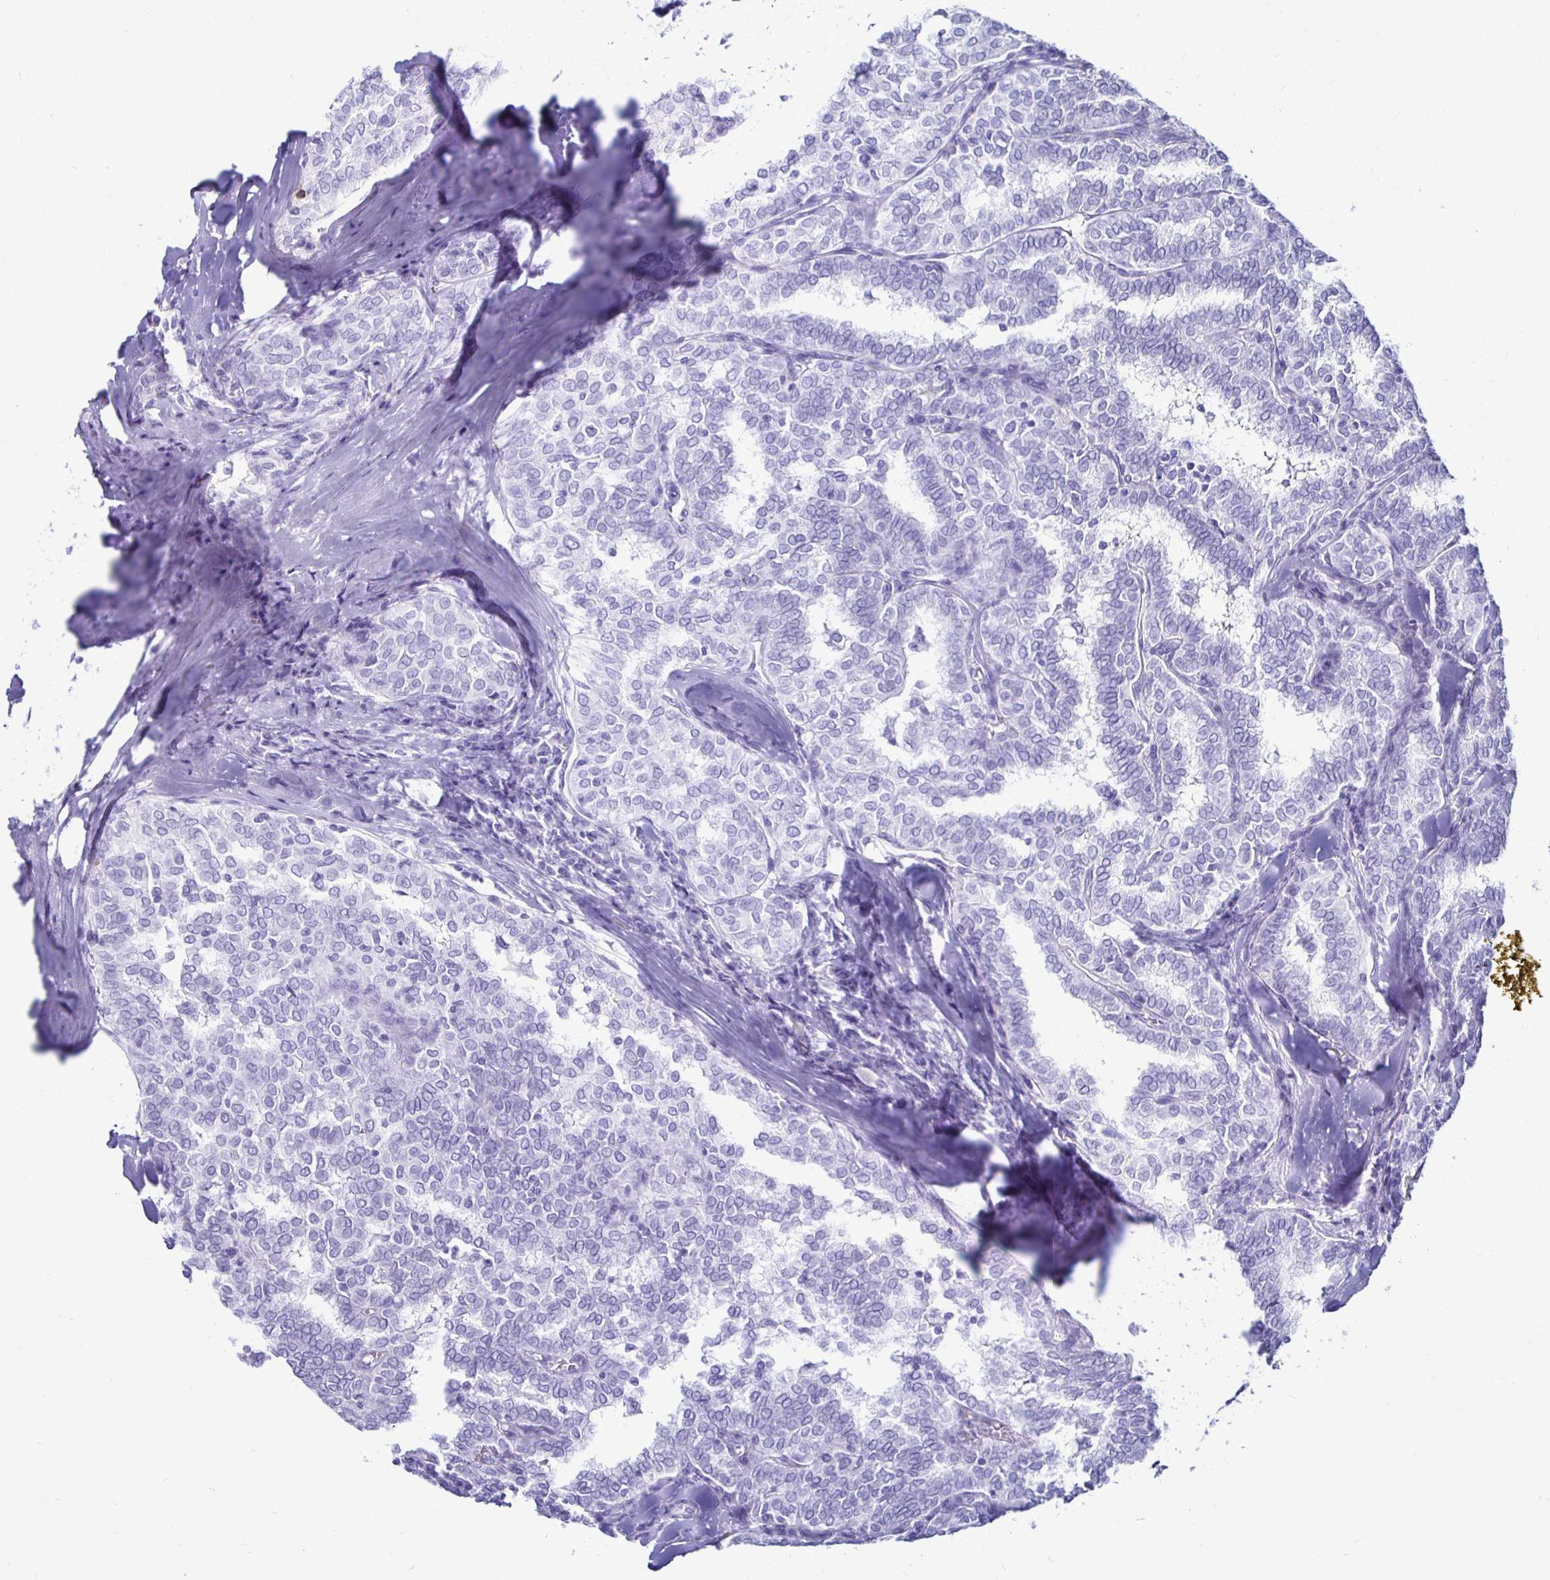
{"staining": {"intensity": "negative", "quantity": "none", "location": "none"}, "tissue": "thyroid cancer", "cell_type": "Tumor cells", "image_type": "cancer", "snomed": [{"axis": "morphology", "description": "Papillary adenocarcinoma, NOS"}, {"axis": "topography", "description": "Thyroid gland"}], "caption": "Thyroid papillary adenocarcinoma was stained to show a protein in brown. There is no significant positivity in tumor cells.", "gene": "CST5", "patient": {"sex": "female", "age": 30}}